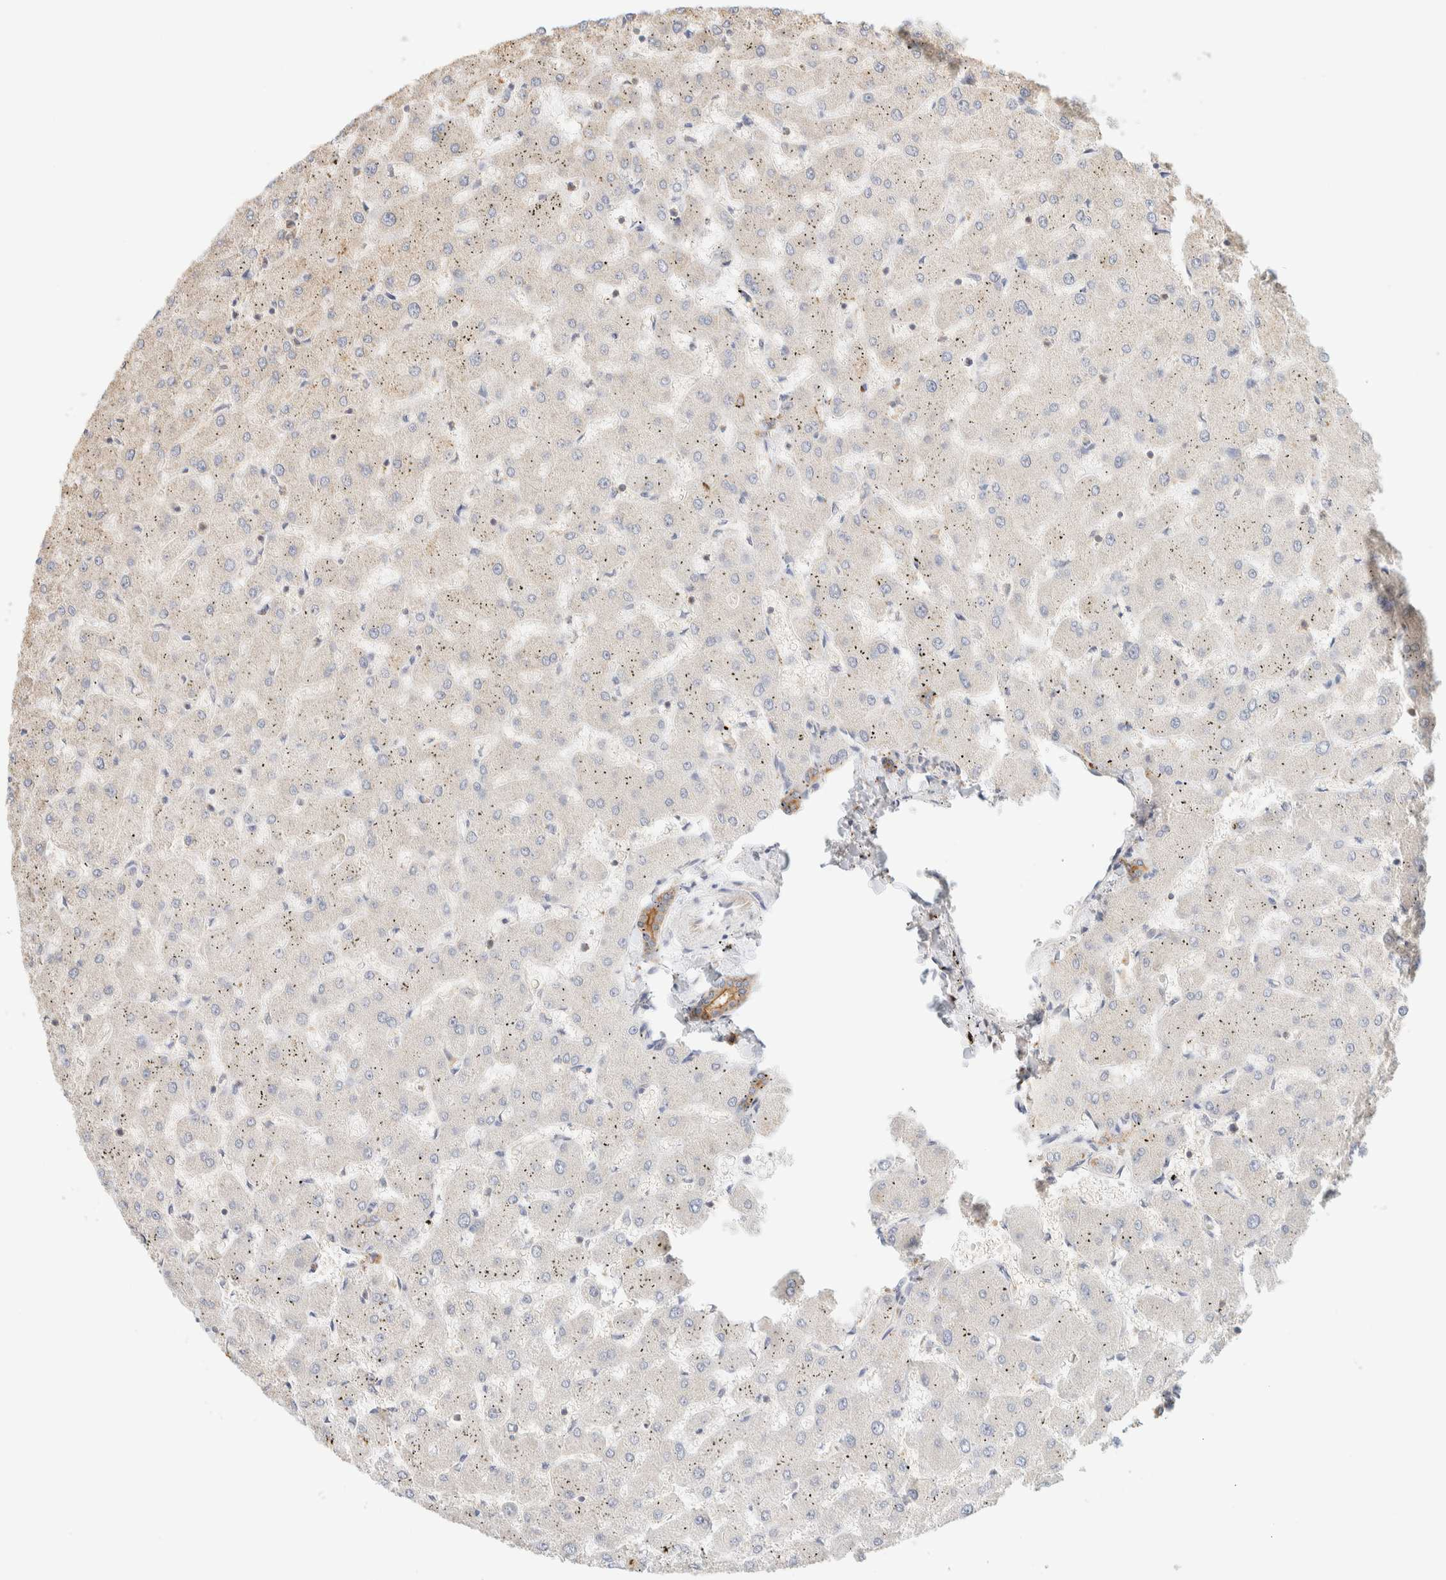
{"staining": {"intensity": "moderate", "quantity": ">75%", "location": "cytoplasmic/membranous"}, "tissue": "liver", "cell_type": "Cholangiocytes", "image_type": "normal", "snomed": [{"axis": "morphology", "description": "Normal tissue, NOS"}, {"axis": "topography", "description": "Liver"}], "caption": "Immunohistochemistry (IHC) image of benign liver stained for a protein (brown), which displays medium levels of moderate cytoplasmic/membranous staining in about >75% of cholangiocytes.", "gene": "TBC1D8B", "patient": {"sex": "female", "age": 63}}